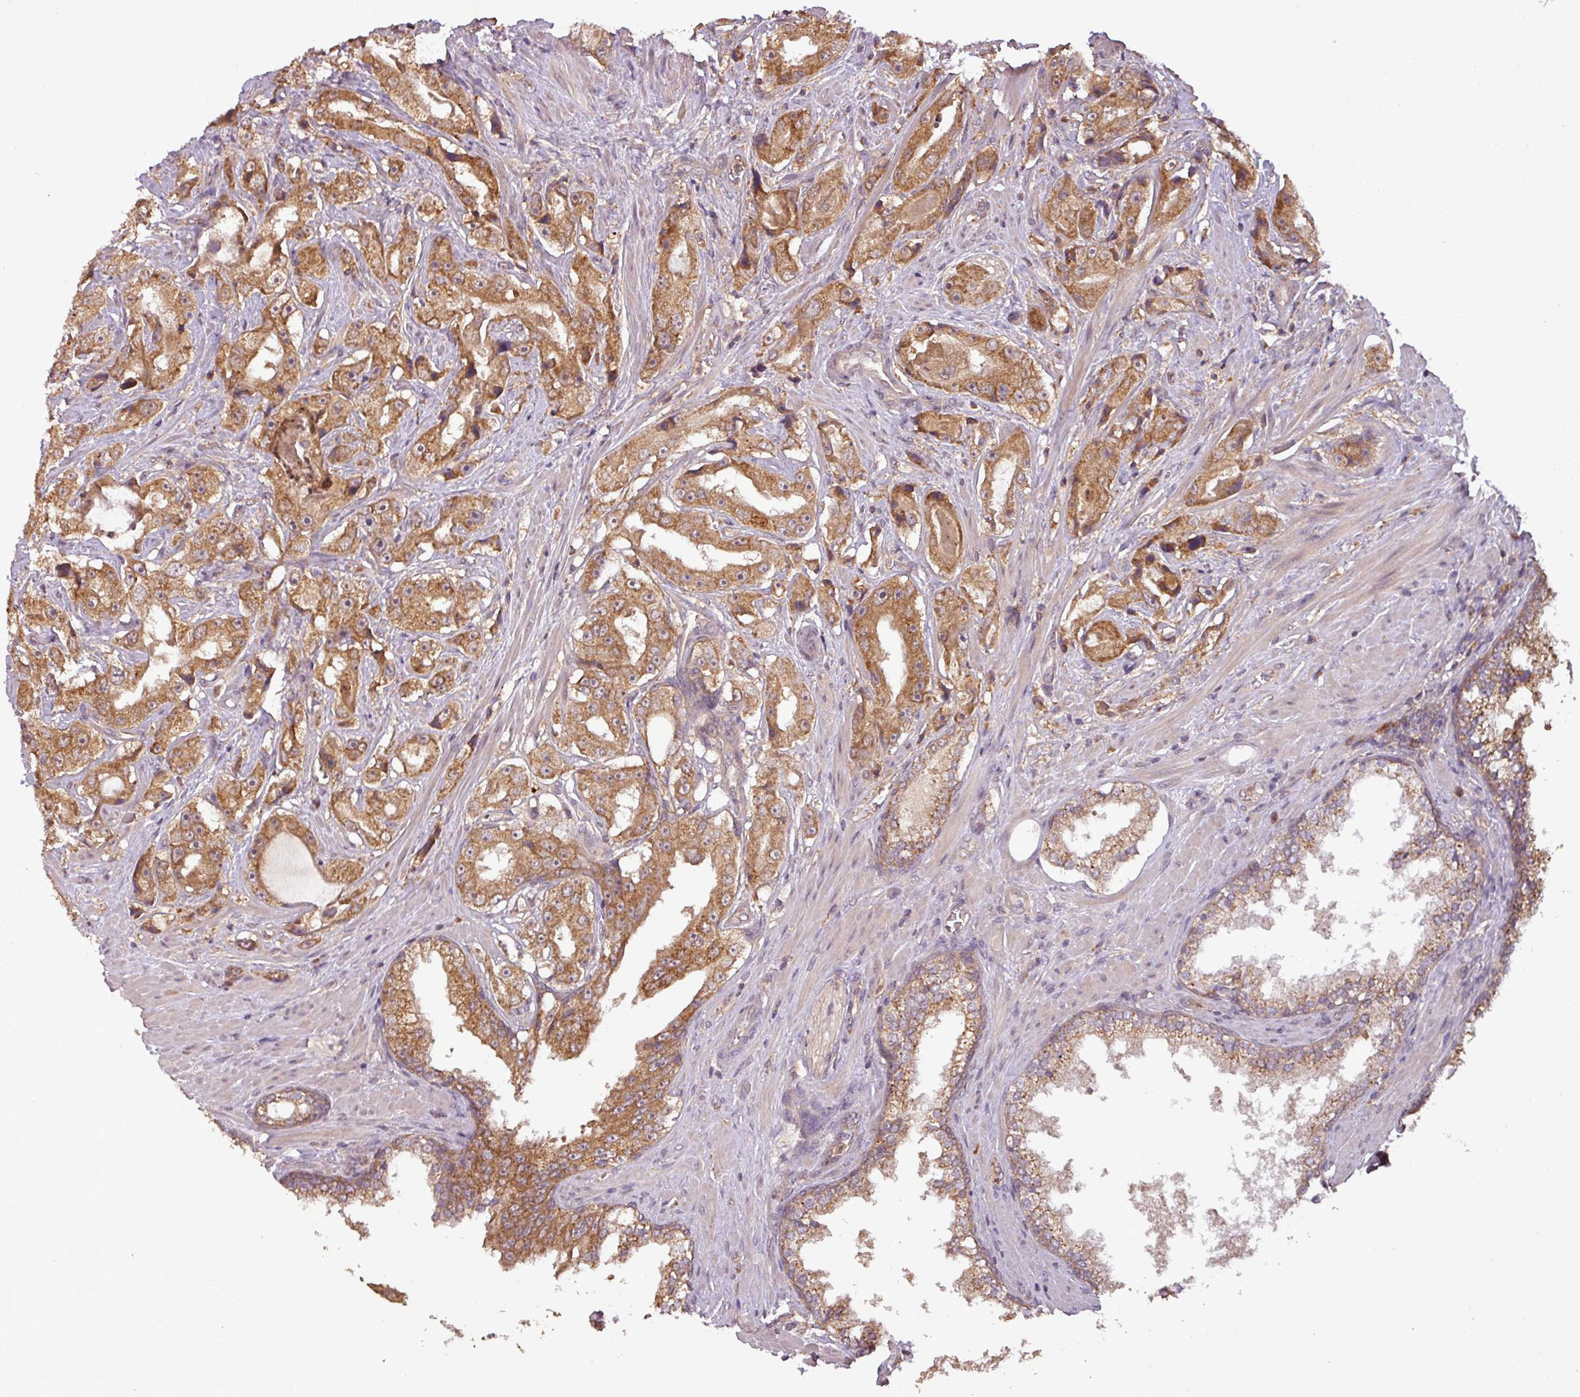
{"staining": {"intensity": "moderate", "quantity": ">75%", "location": "cytoplasmic/membranous"}, "tissue": "prostate cancer", "cell_type": "Tumor cells", "image_type": "cancer", "snomed": [{"axis": "morphology", "description": "Adenocarcinoma, High grade"}, {"axis": "topography", "description": "Prostate"}], "caption": "Immunohistochemical staining of prostate high-grade adenocarcinoma demonstrates moderate cytoplasmic/membranous protein expression in about >75% of tumor cells. The staining is performed using DAB (3,3'-diaminobenzidine) brown chromogen to label protein expression. The nuclei are counter-stained blue using hematoxylin.", "gene": "NT5C3A", "patient": {"sex": "male", "age": 73}}